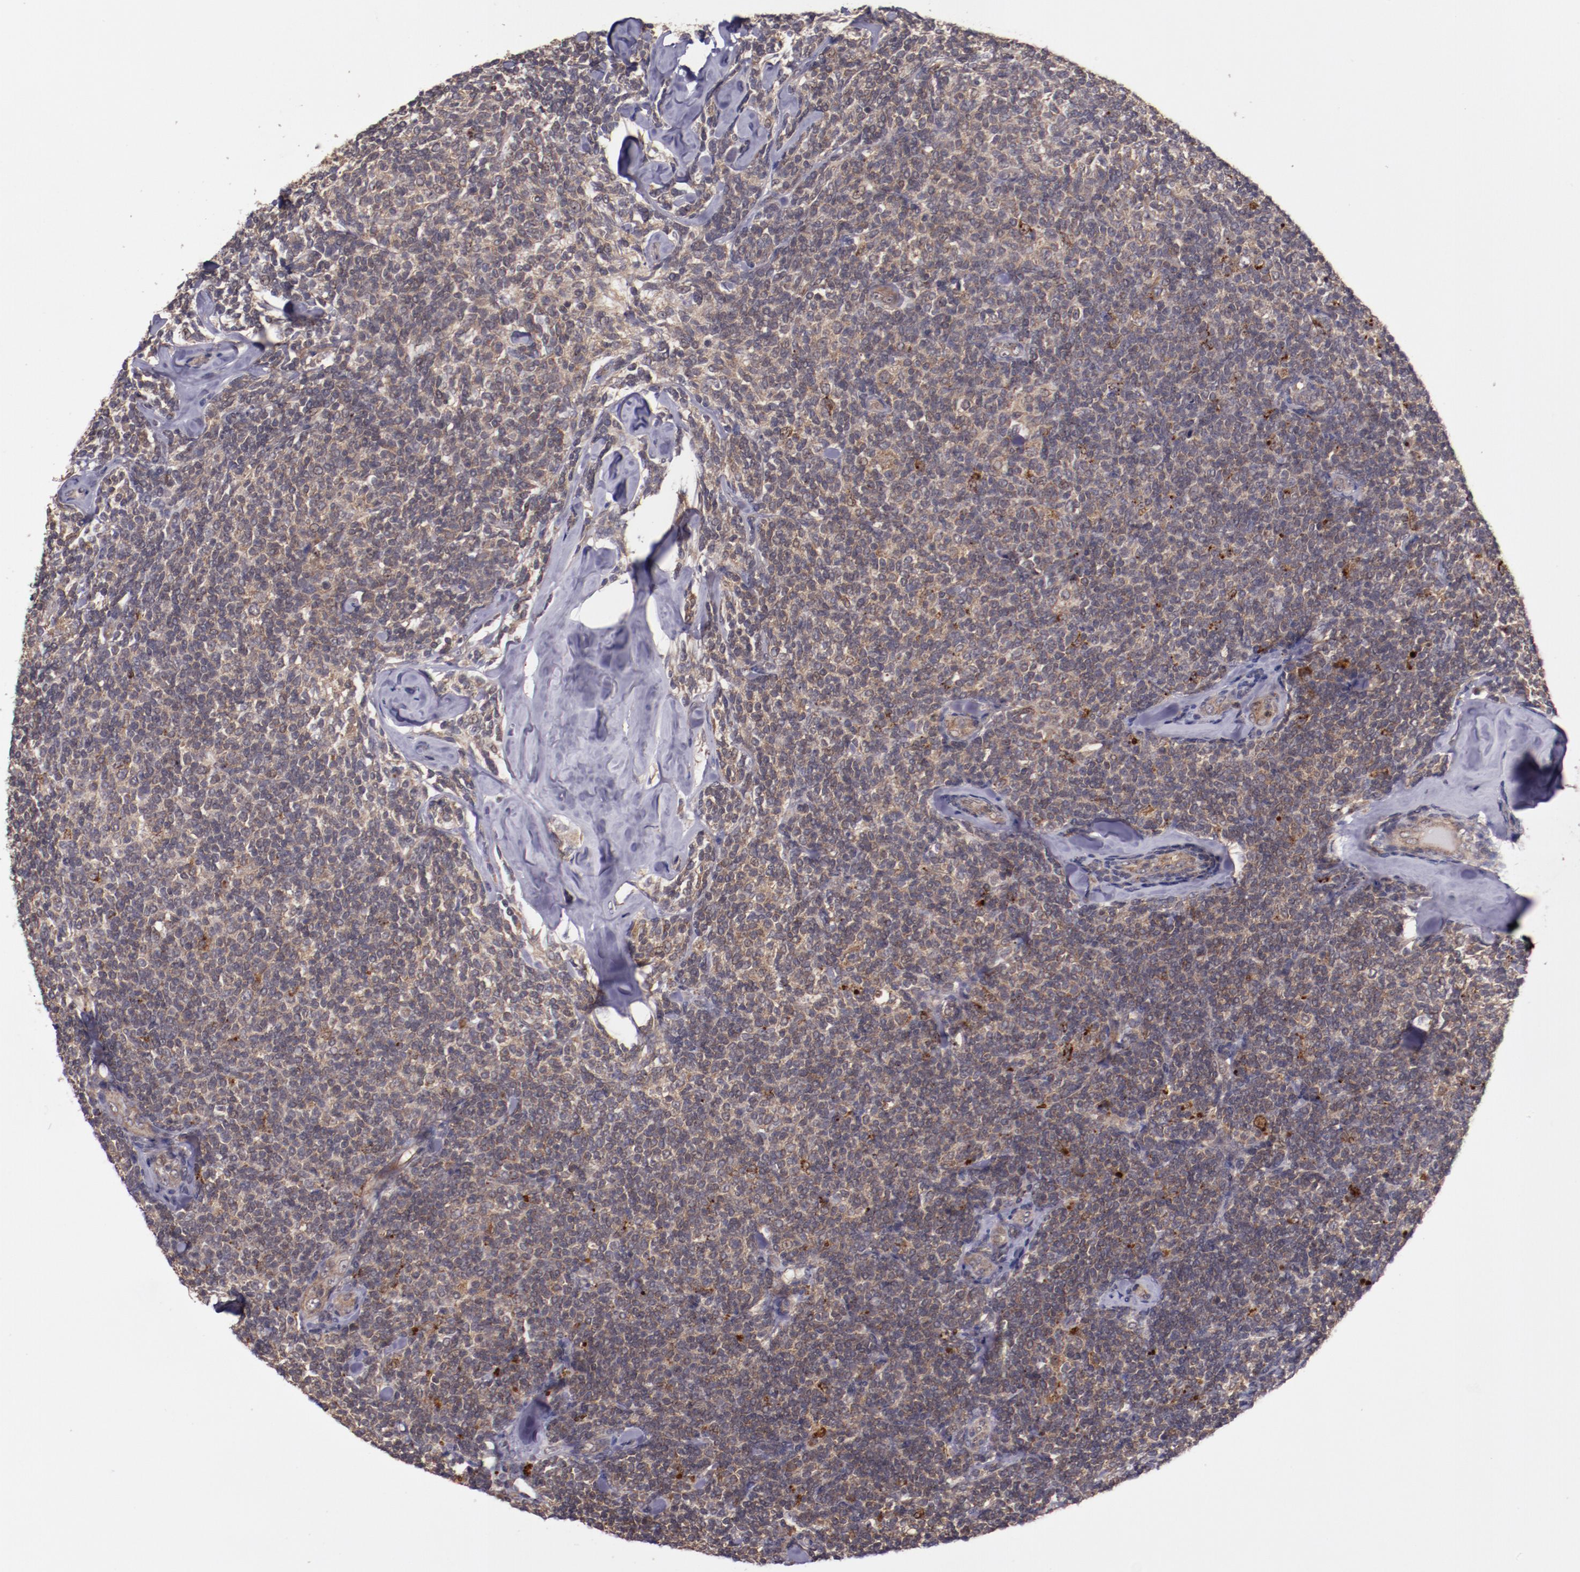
{"staining": {"intensity": "moderate", "quantity": "25%-75%", "location": "cytoplasmic/membranous"}, "tissue": "lymphoma", "cell_type": "Tumor cells", "image_type": "cancer", "snomed": [{"axis": "morphology", "description": "Malignant lymphoma, non-Hodgkin's type, Low grade"}, {"axis": "topography", "description": "Lymph node"}], "caption": "This is a photomicrograph of immunohistochemistry (IHC) staining of malignant lymphoma, non-Hodgkin's type (low-grade), which shows moderate expression in the cytoplasmic/membranous of tumor cells.", "gene": "FTSJ1", "patient": {"sex": "female", "age": 56}}